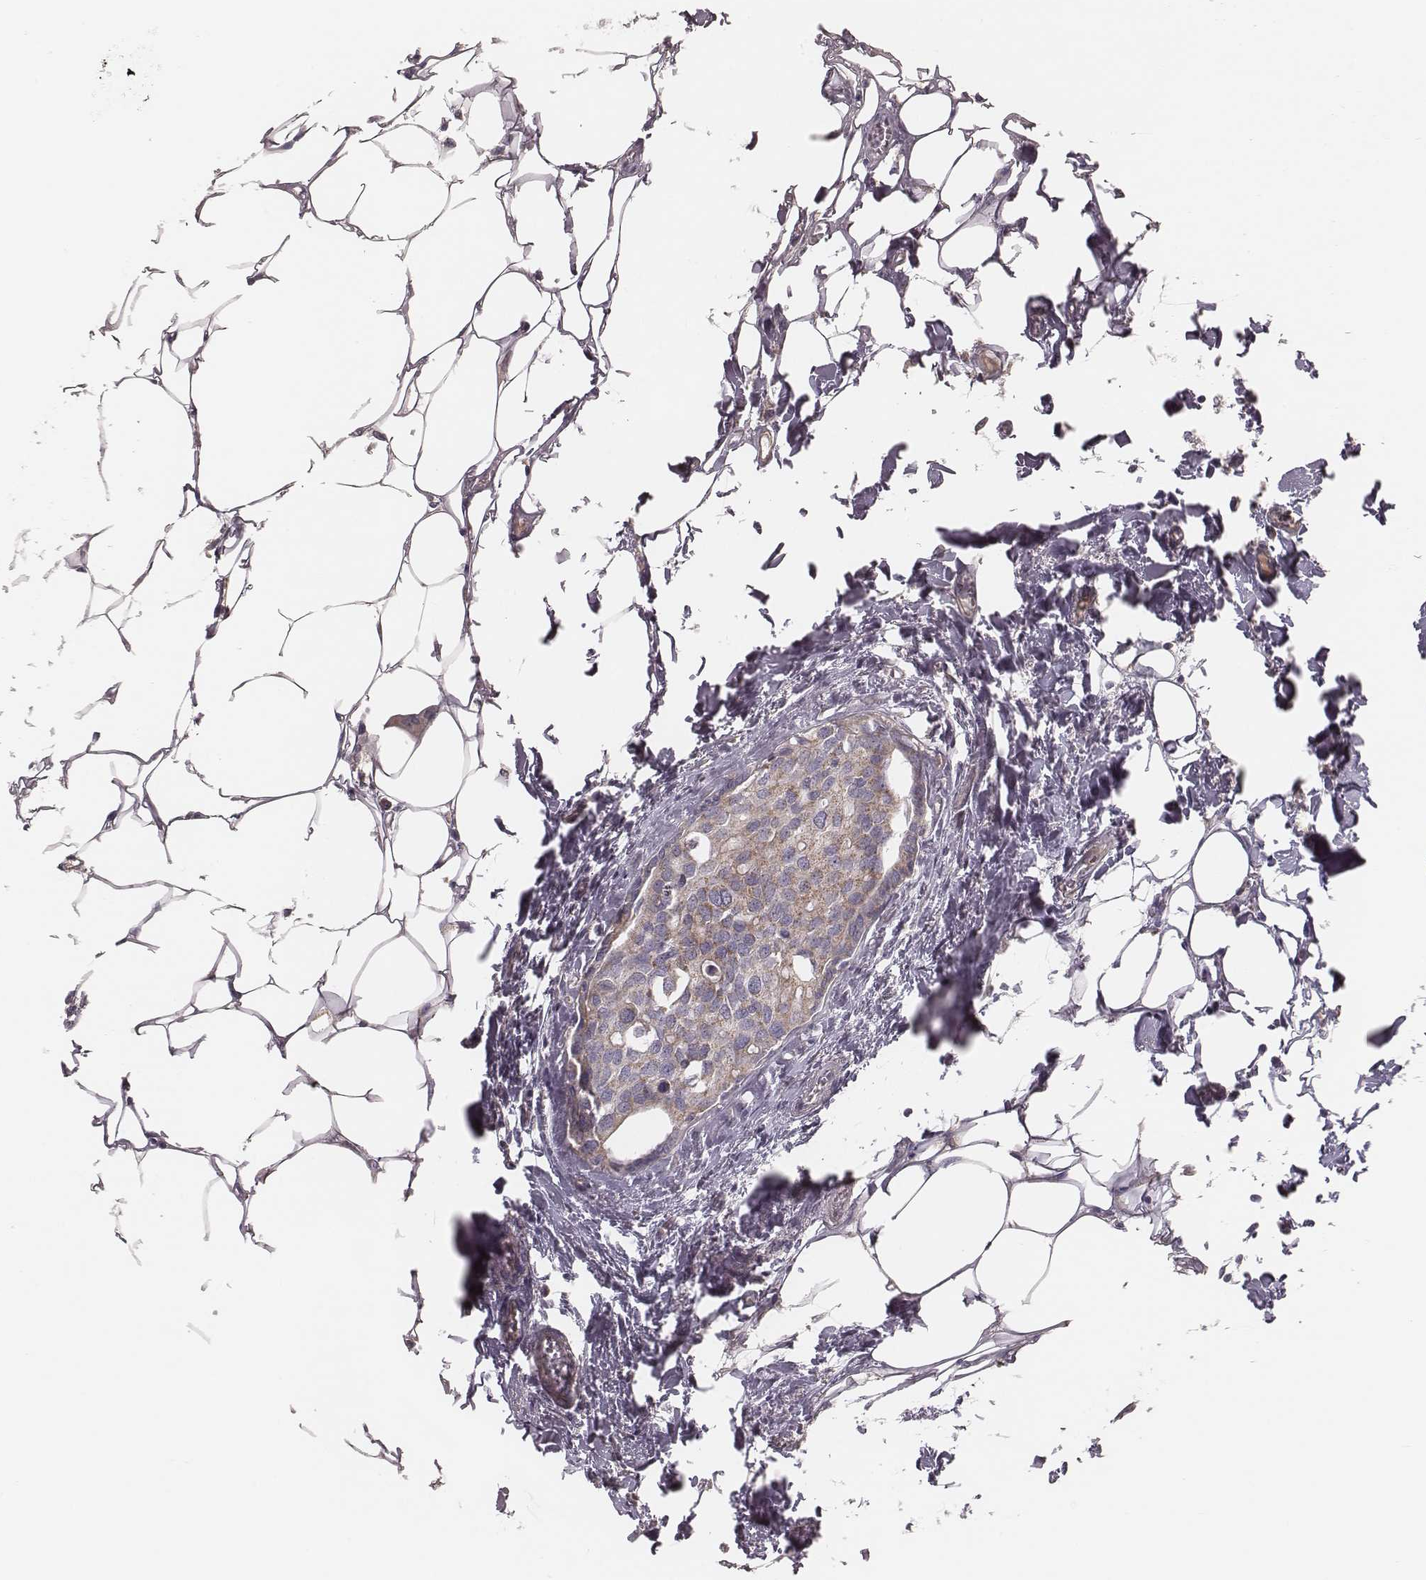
{"staining": {"intensity": "moderate", "quantity": ">75%", "location": "cytoplasmic/membranous"}, "tissue": "breast cancer", "cell_type": "Tumor cells", "image_type": "cancer", "snomed": [{"axis": "morphology", "description": "Duct carcinoma"}, {"axis": "topography", "description": "Breast"}], "caption": "This histopathology image shows breast cancer (intraductal carcinoma) stained with IHC to label a protein in brown. The cytoplasmic/membranous of tumor cells show moderate positivity for the protein. Nuclei are counter-stained blue.", "gene": "MRPS27", "patient": {"sex": "female", "age": 83}}